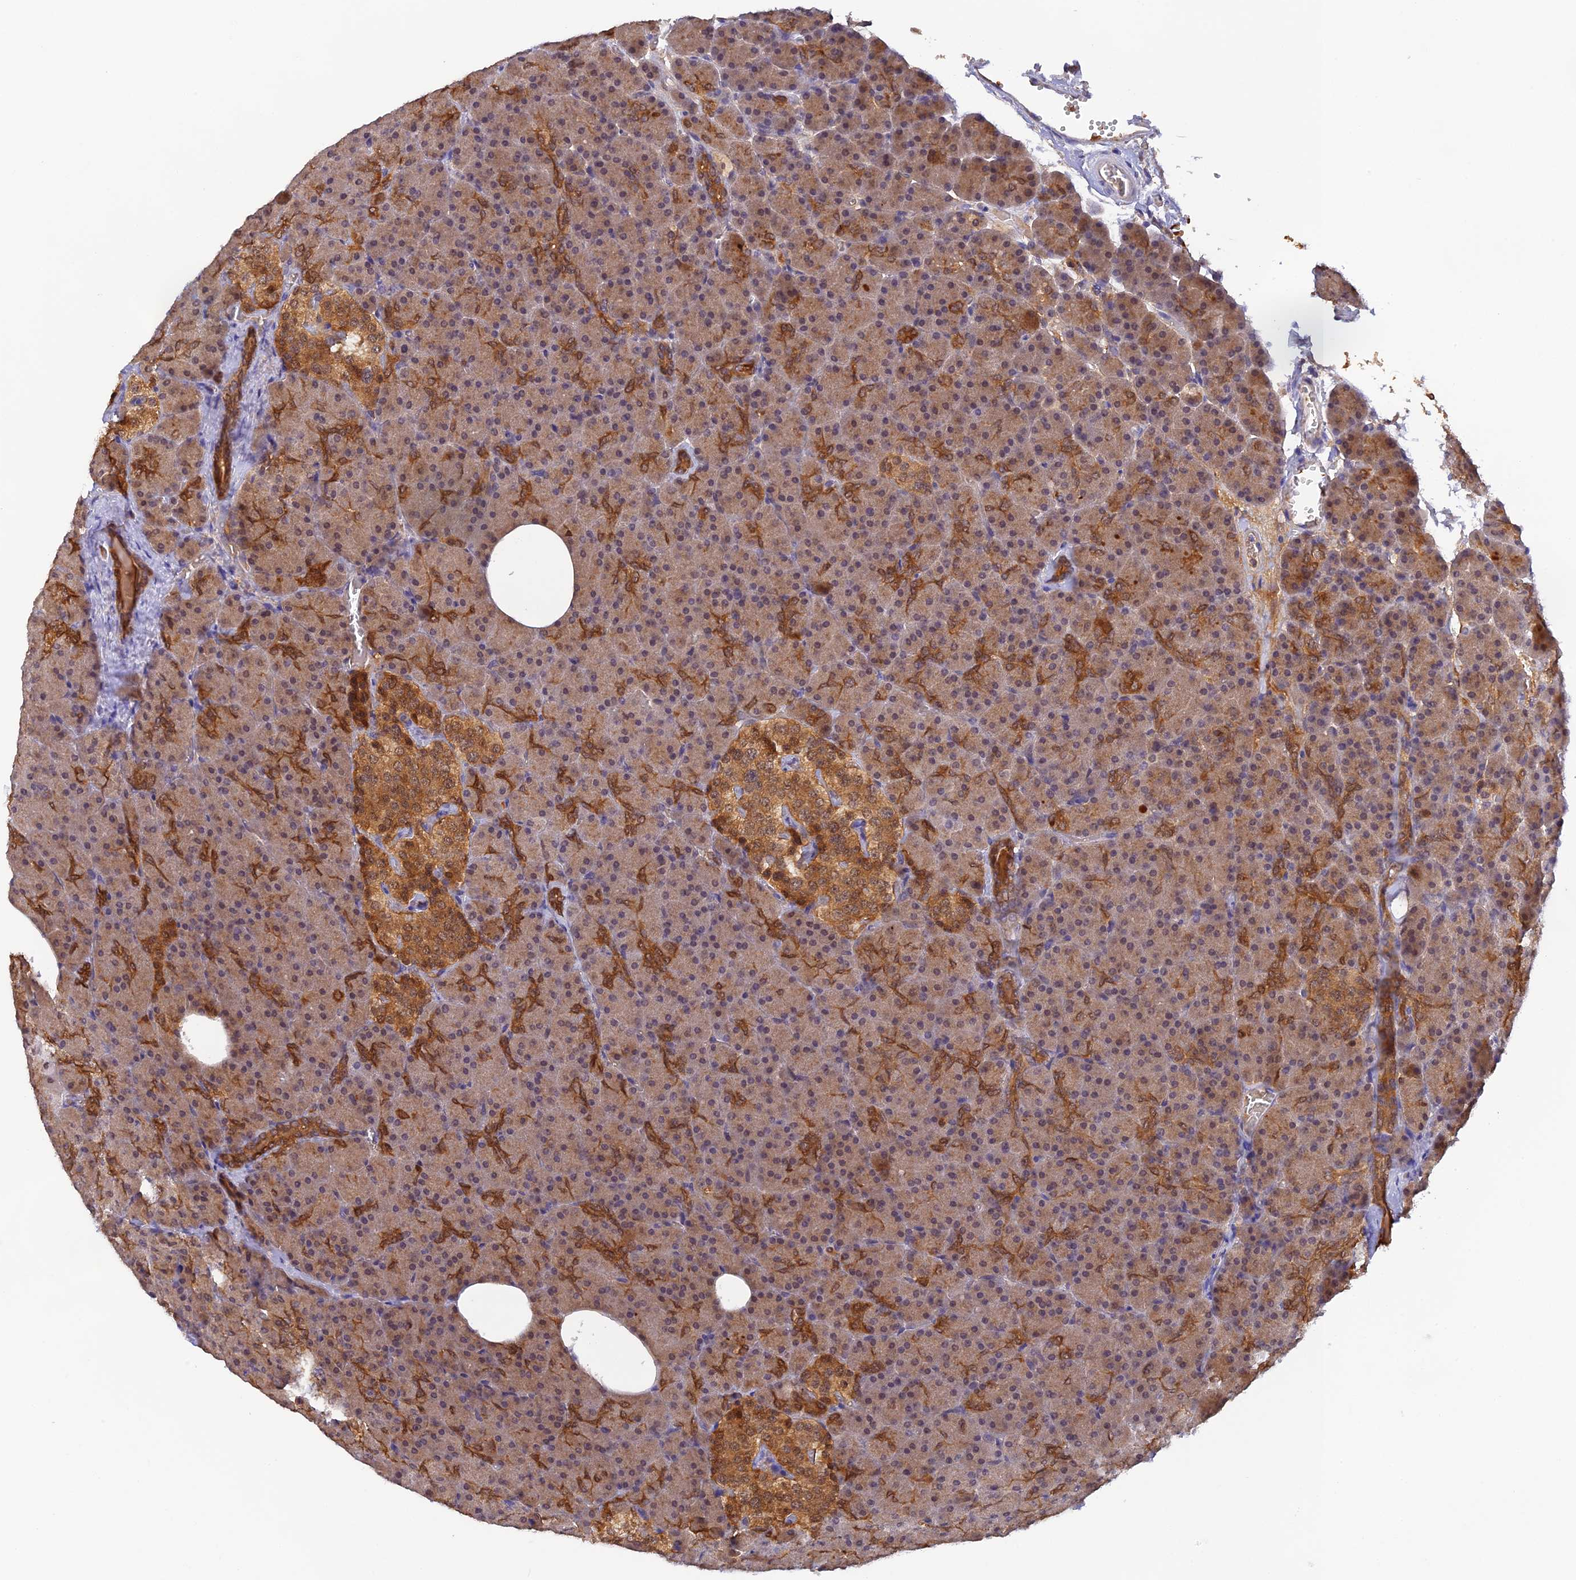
{"staining": {"intensity": "strong", "quantity": "<25%", "location": "cytoplasmic/membranous"}, "tissue": "pancreas", "cell_type": "Exocrine glandular cells", "image_type": "normal", "snomed": [{"axis": "morphology", "description": "Normal tissue, NOS"}, {"axis": "morphology", "description": "Carcinoid, malignant, NOS"}, {"axis": "topography", "description": "Pancreas"}], "caption": "Exocrine glandular cells reveal medium levels of strong cytoplasmic/membranous positivity in about <25% of cells in benign pancreas.", "gene": "HDHD2", "patient": {"sex": "female", "age": 35}}